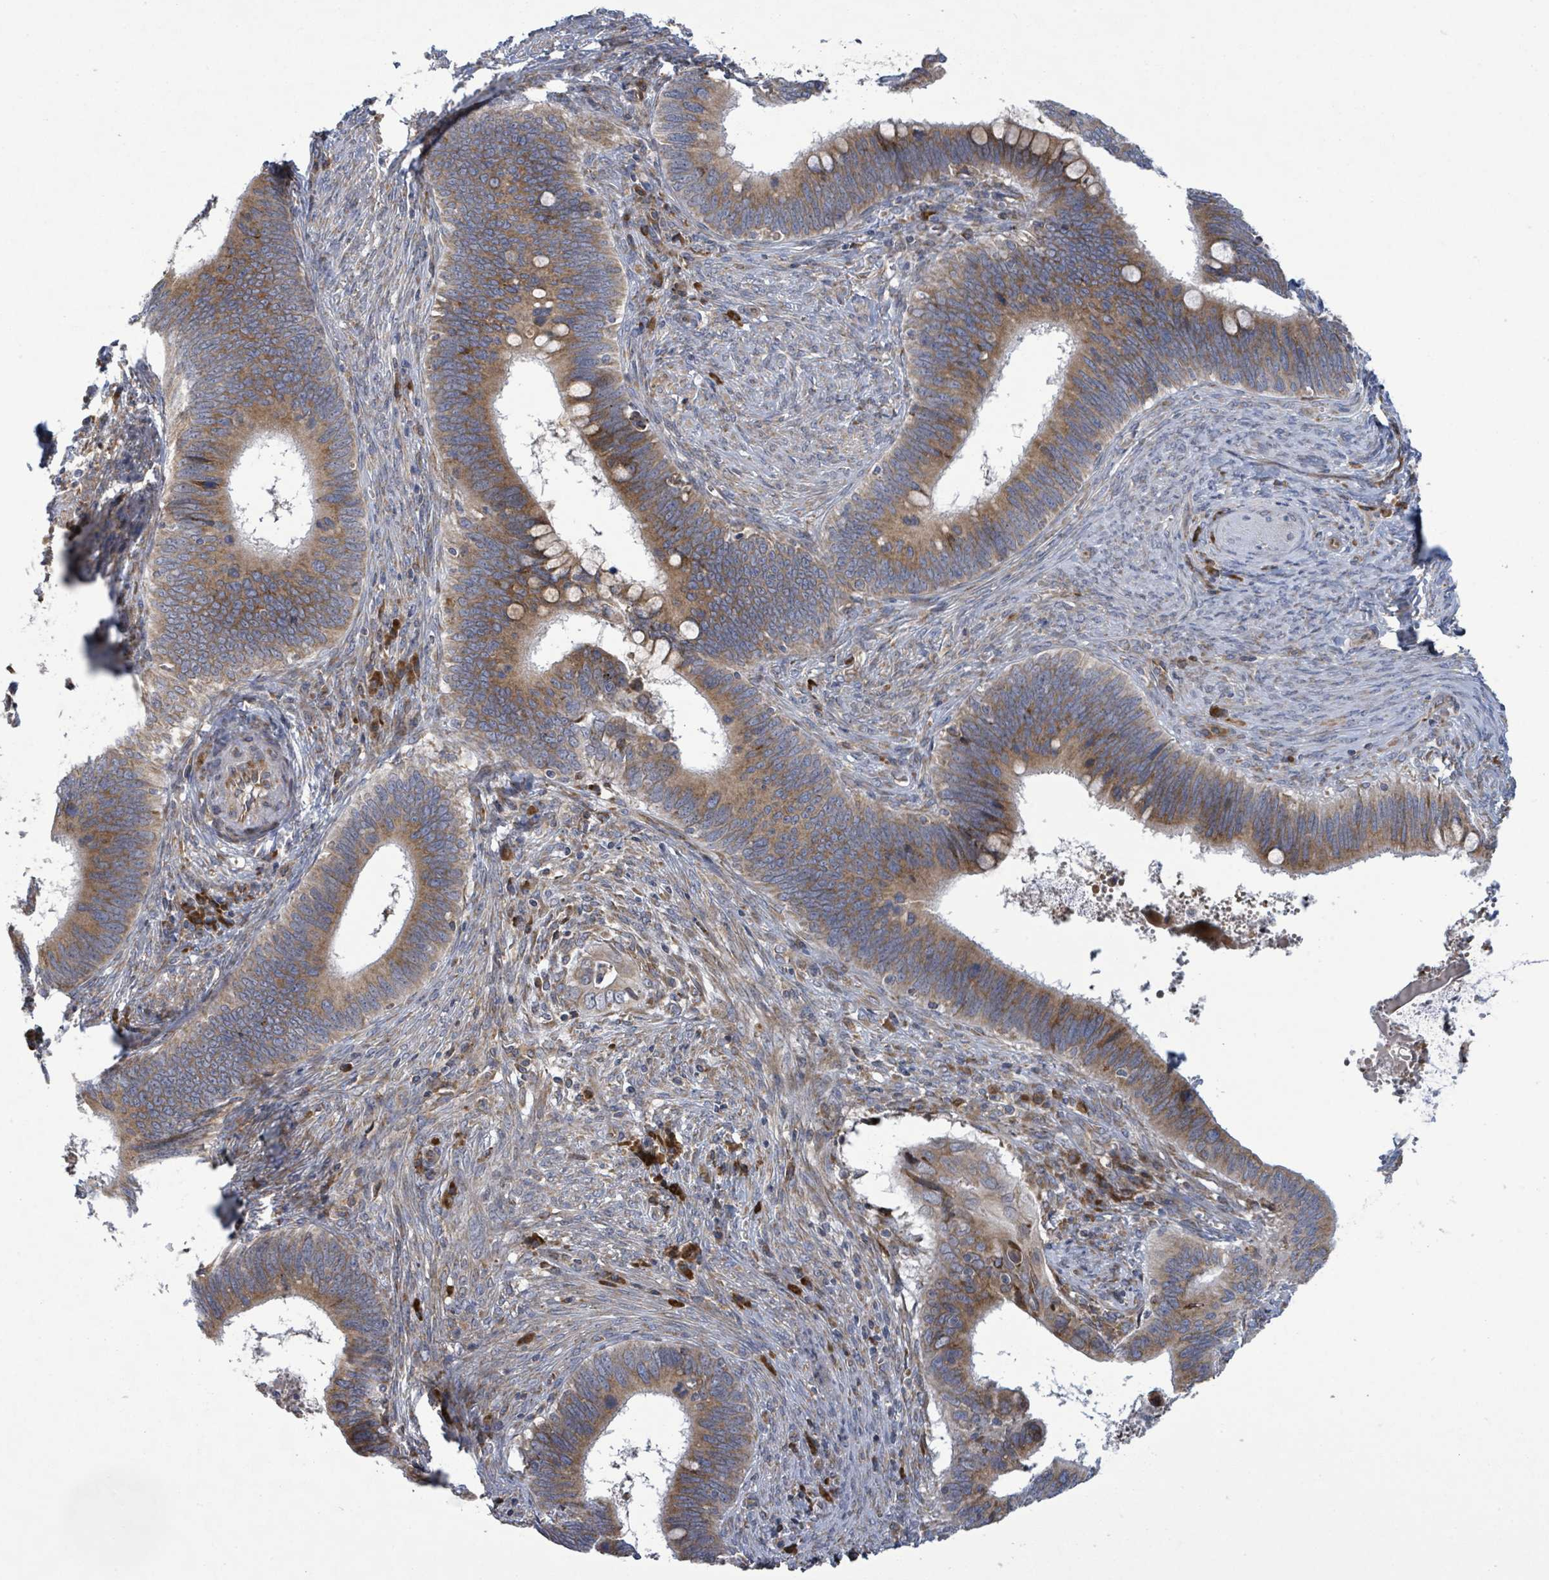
{"staining": {"intensity": "moderate", "quantity": ">75%", "location": "cytoplasmic/membranous"}, "tissue": "cervical cancer", "cell_type": "Tumor cells", "image_type": "cancer", "snomed": [{"axis": "morphology", "description": "Adenocarcinoma, NOS"}, {"axis": "topography", "description": "Cervix"}], "caption": "DAB immunohistochemical staining of human cervical cancer reveals moderate cytoplasmic/membranous protein positivity in about >75% of tumor cells. (Brightfield microscopy of DAB IHC at high magnification).", "gene": "NOMO1", "patient": {"sex": "female", "age": 42}}